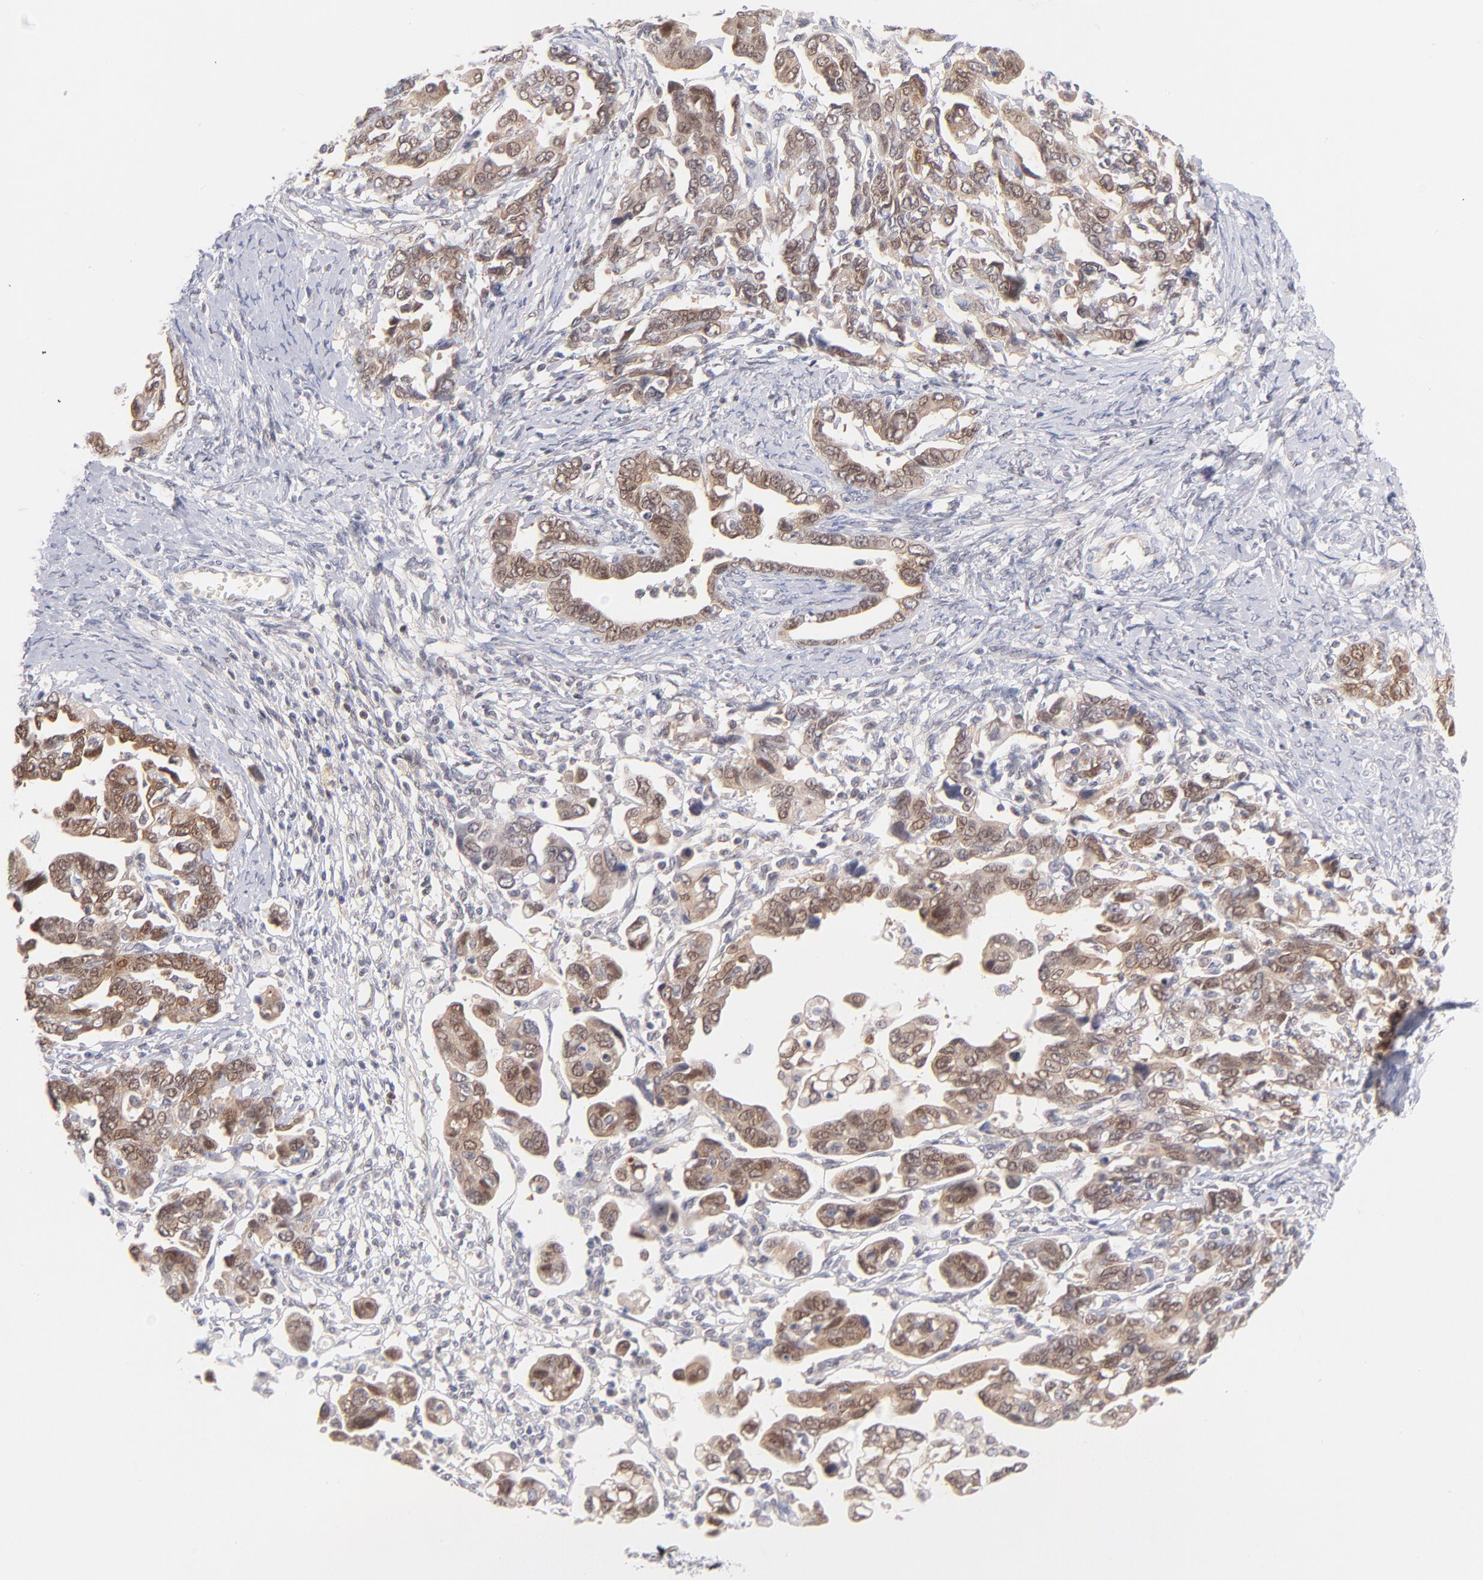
{"staining": {"intensity": "weak", "quantity": ">75%", "location": "cytoplasmic/membranous,nuclear"}, "tissue": "ovarian cancer", "cell_type": "Tumor cells", "image_type": "cancer", "snomed": [{"axis": "morphology", "description": "Cystadenocarcinoma, serous, NOS"}, {"axis": "topography", "description": "Ovary"}], "caption": "Ovarian cancer tissue shows weak cytoplasmic/membranous and nuclear staining in about >75% of tumor cells, visualized by immunohistochemistry.", "gene": "CASP6", "patient": {"sex": "female", "age": 69}}